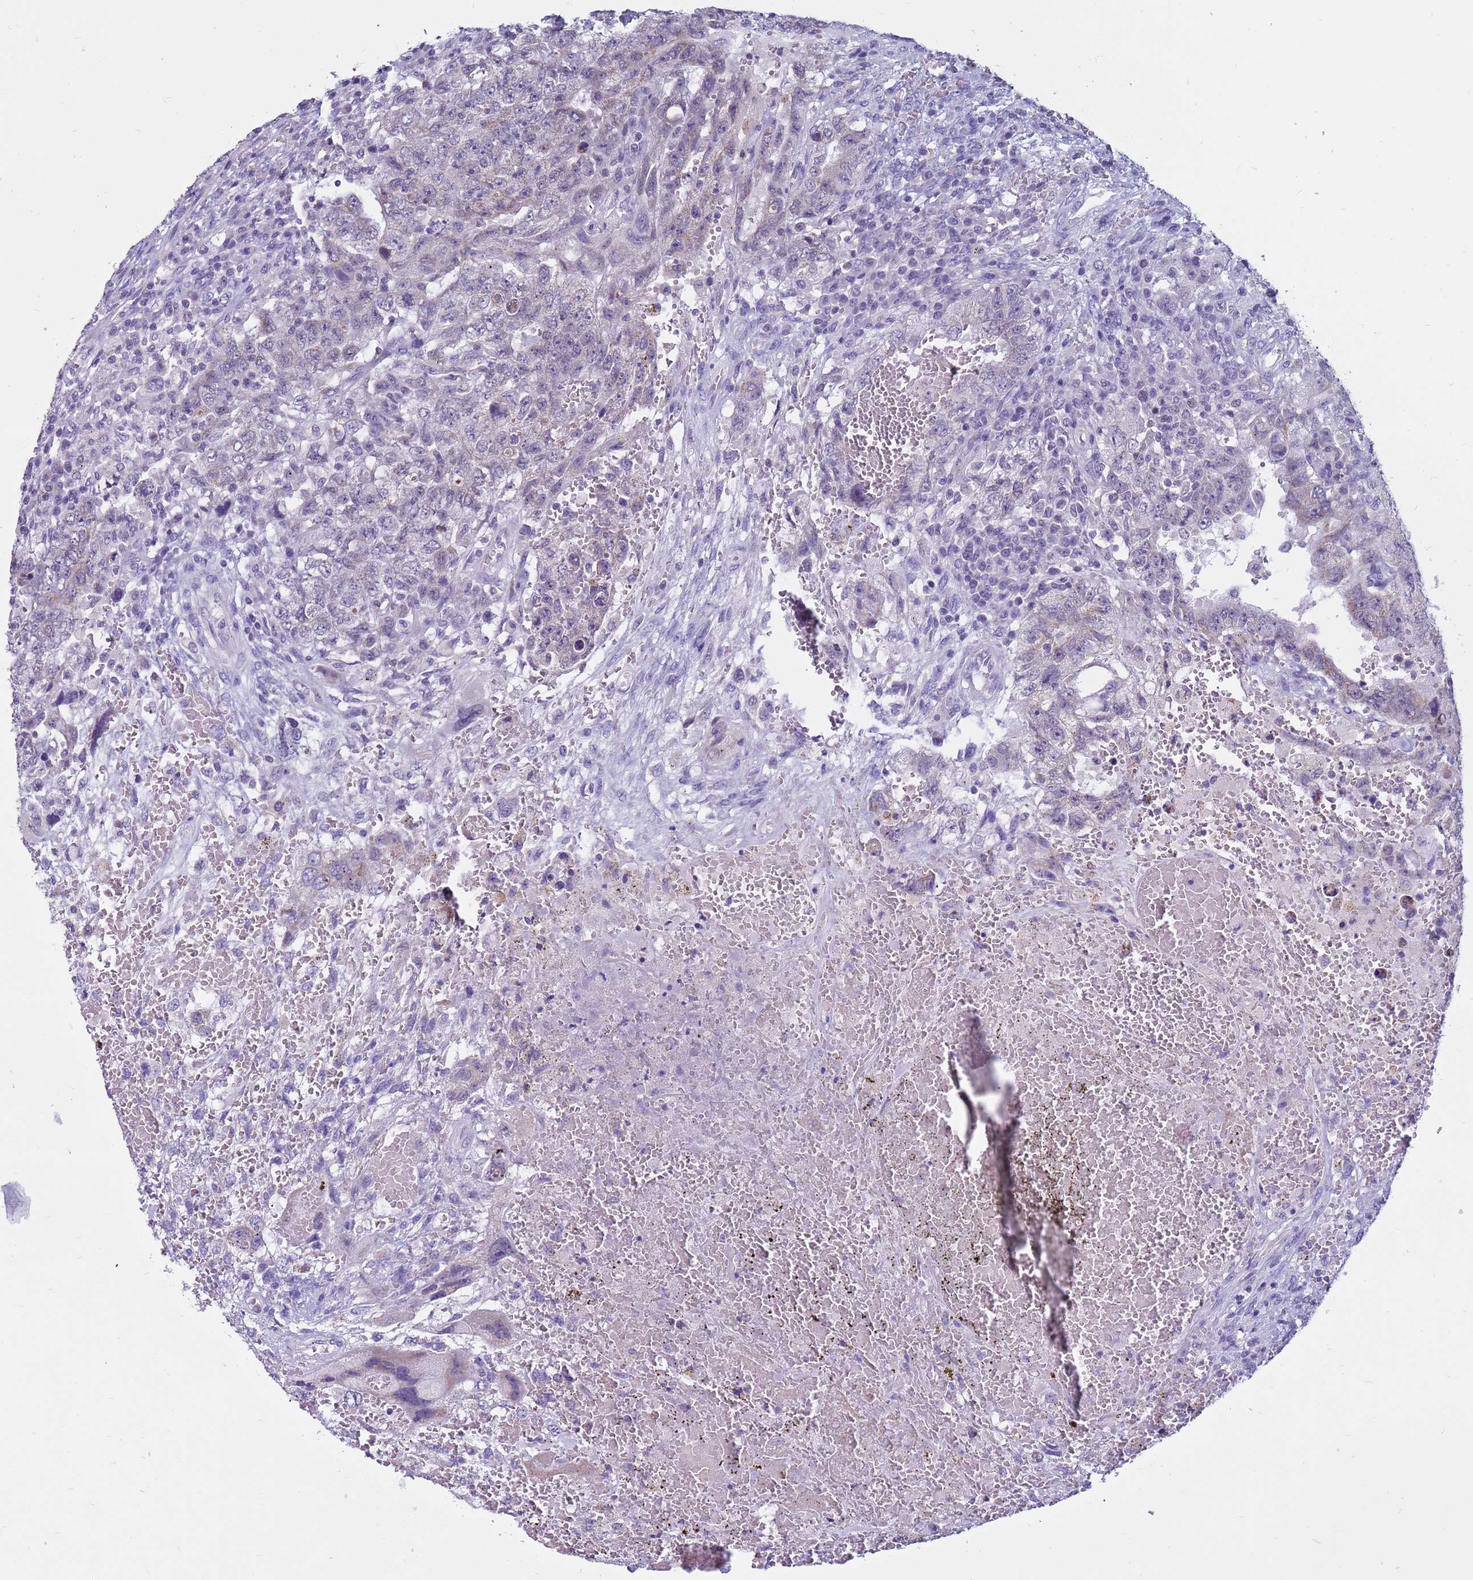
{"staining": {"intensity": "negative", "quantity": "none", "location": "none"}, "tissue": "testis cancer", "cell_type": "Tumor cells", "image_type": "cancer", "snomed": [{"axis": "morphology", "description": "Carcinoma, Embryonal, NOS"}, {"axis": "topography", "description": "Testis"}], "caption": "This histopathology image is of testis embryonal carcinoma stained with IHC to label a protein in brown with the nuclei are counter-stained blue. There is no positivity in tumor cells. The staining was performed using DAB to visualize the protein expression in brown, while the nuclei were stained in blue with hematoxylin (Magnification: 20x).", "gene": "CDK2AP2", "patient": {"sex": "male", "age": 26}}